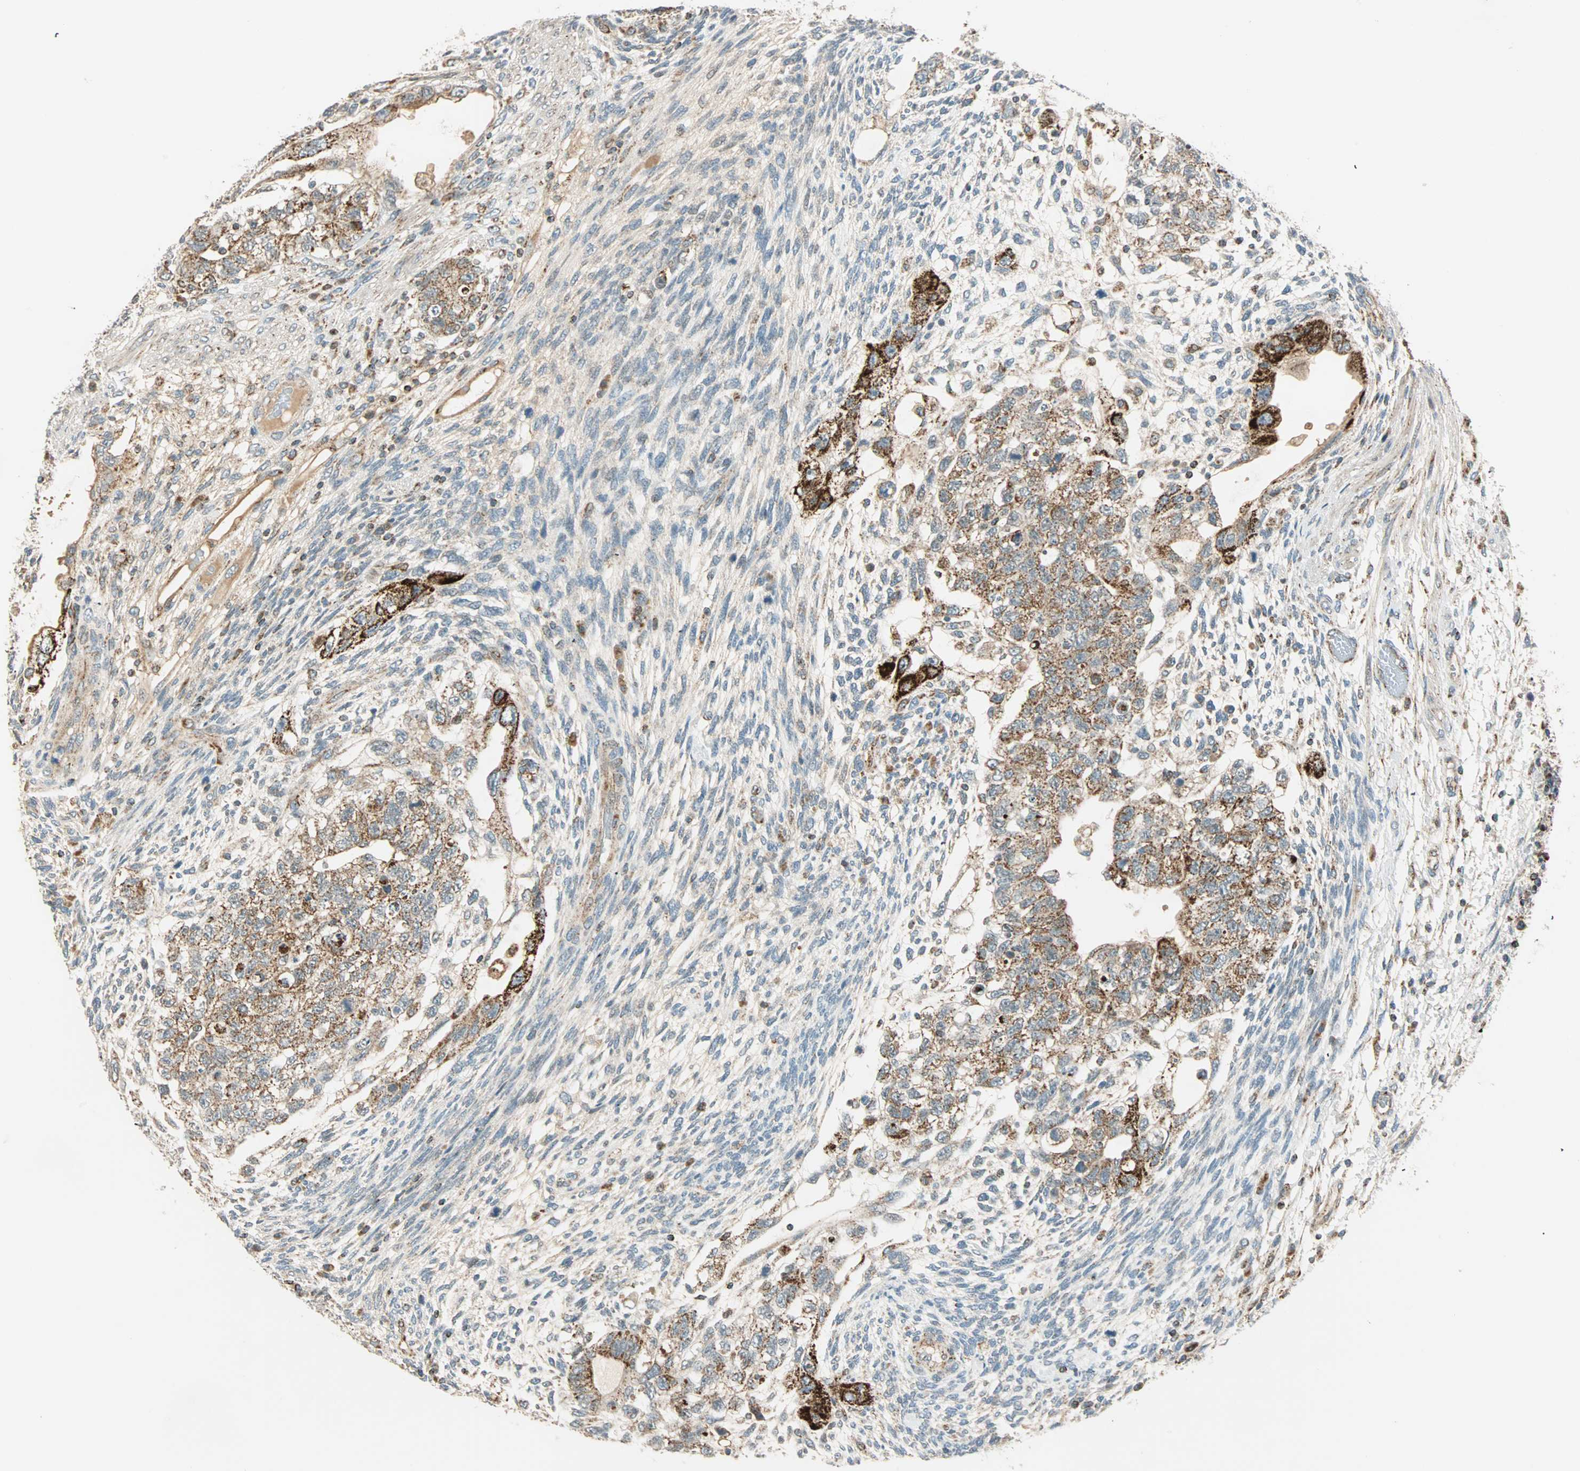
{"staining": {"intensity": "moderate", "quantity": ">75%", "location": "cytoplasmic/membranous"}, "tissue": "testis cancer", "cell_type": "Tumor cells", "image_type": "cancer", "snomed": [{"axis": "morphology", "description": "Normal tissue, NOS"}, {"axis": "morphology", "description": "Carcinoma, Embryonal, NOS"}, {"axis": "topography", "description": "Testis"}], "caption": "Immunohistochemistry (IHC) (DAB (3,3'-diaminobenzidine)) staining of testis cancer (embryonal carcinoma) displays moderate cytoplasmic/membranous protein positivity in approximately >75% of tumor cells.", "gene": "SPRY4", "patient": {"sex": "male", "age": 36}}